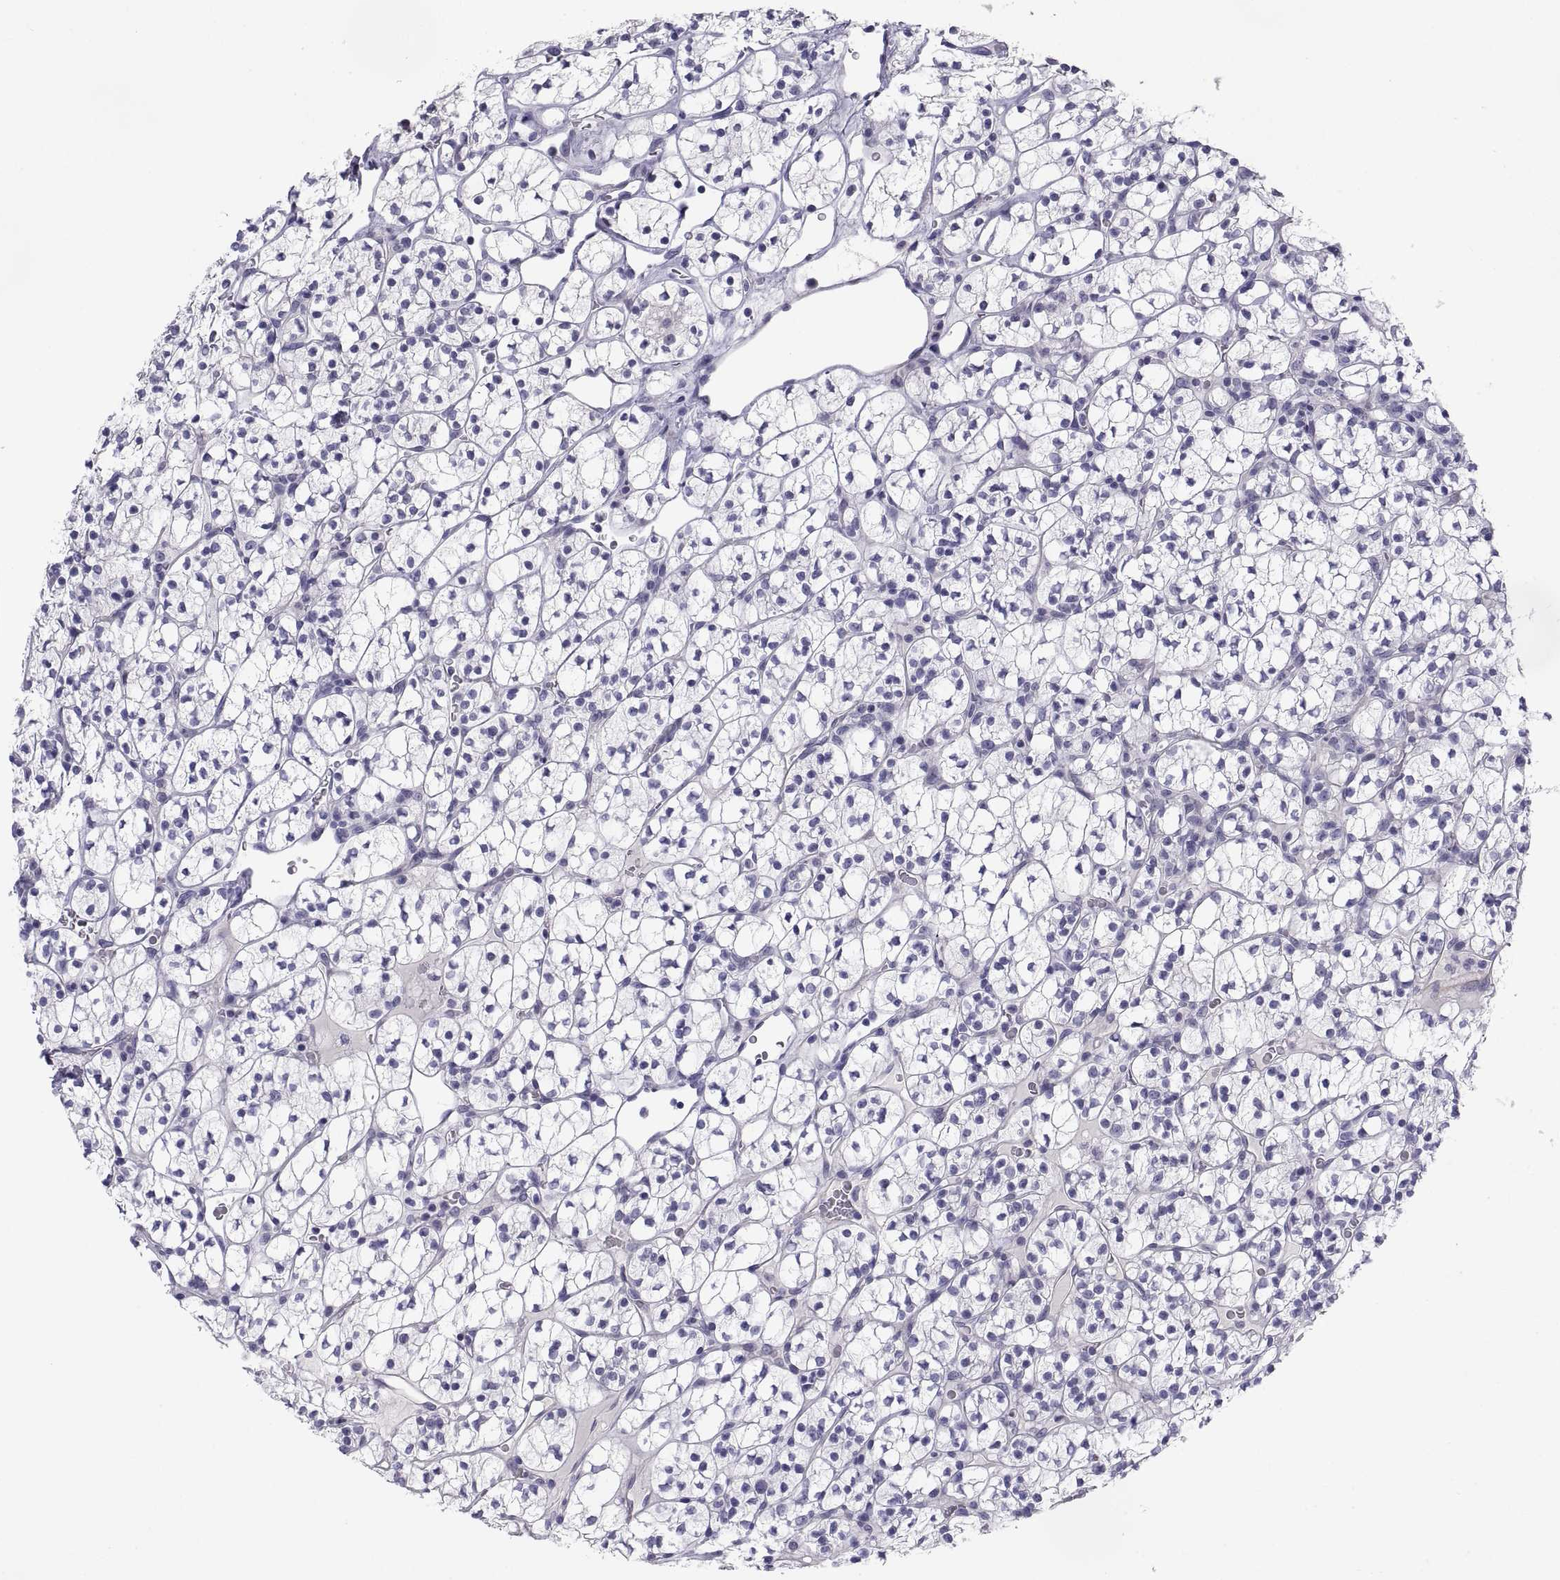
{"staining": {"intensity": "negative", "quantity": "none", "location": "none"}, "tissue": "renal cancer", "cell_type": "Tumor cells", "image_type": "cancer", "snomed": [{"axis": "morphology", "description": "Adenocarcinoma, NOS"}, {"axis": "topography", "description": "Kidney"}], "caption": "A micrograph of renal adenocarcinoma stained for a protein demonstrates no brown staining in tumor cells. The staining was performed using DAB (3,3'-diaminobenzidine) to visualize the protein expression in brown, while the nuclei were stained in blue with hematoxylin (Magnification: 20x).", "gene": "TEX13A", "patient": {"sex": "female", "age": 89}}